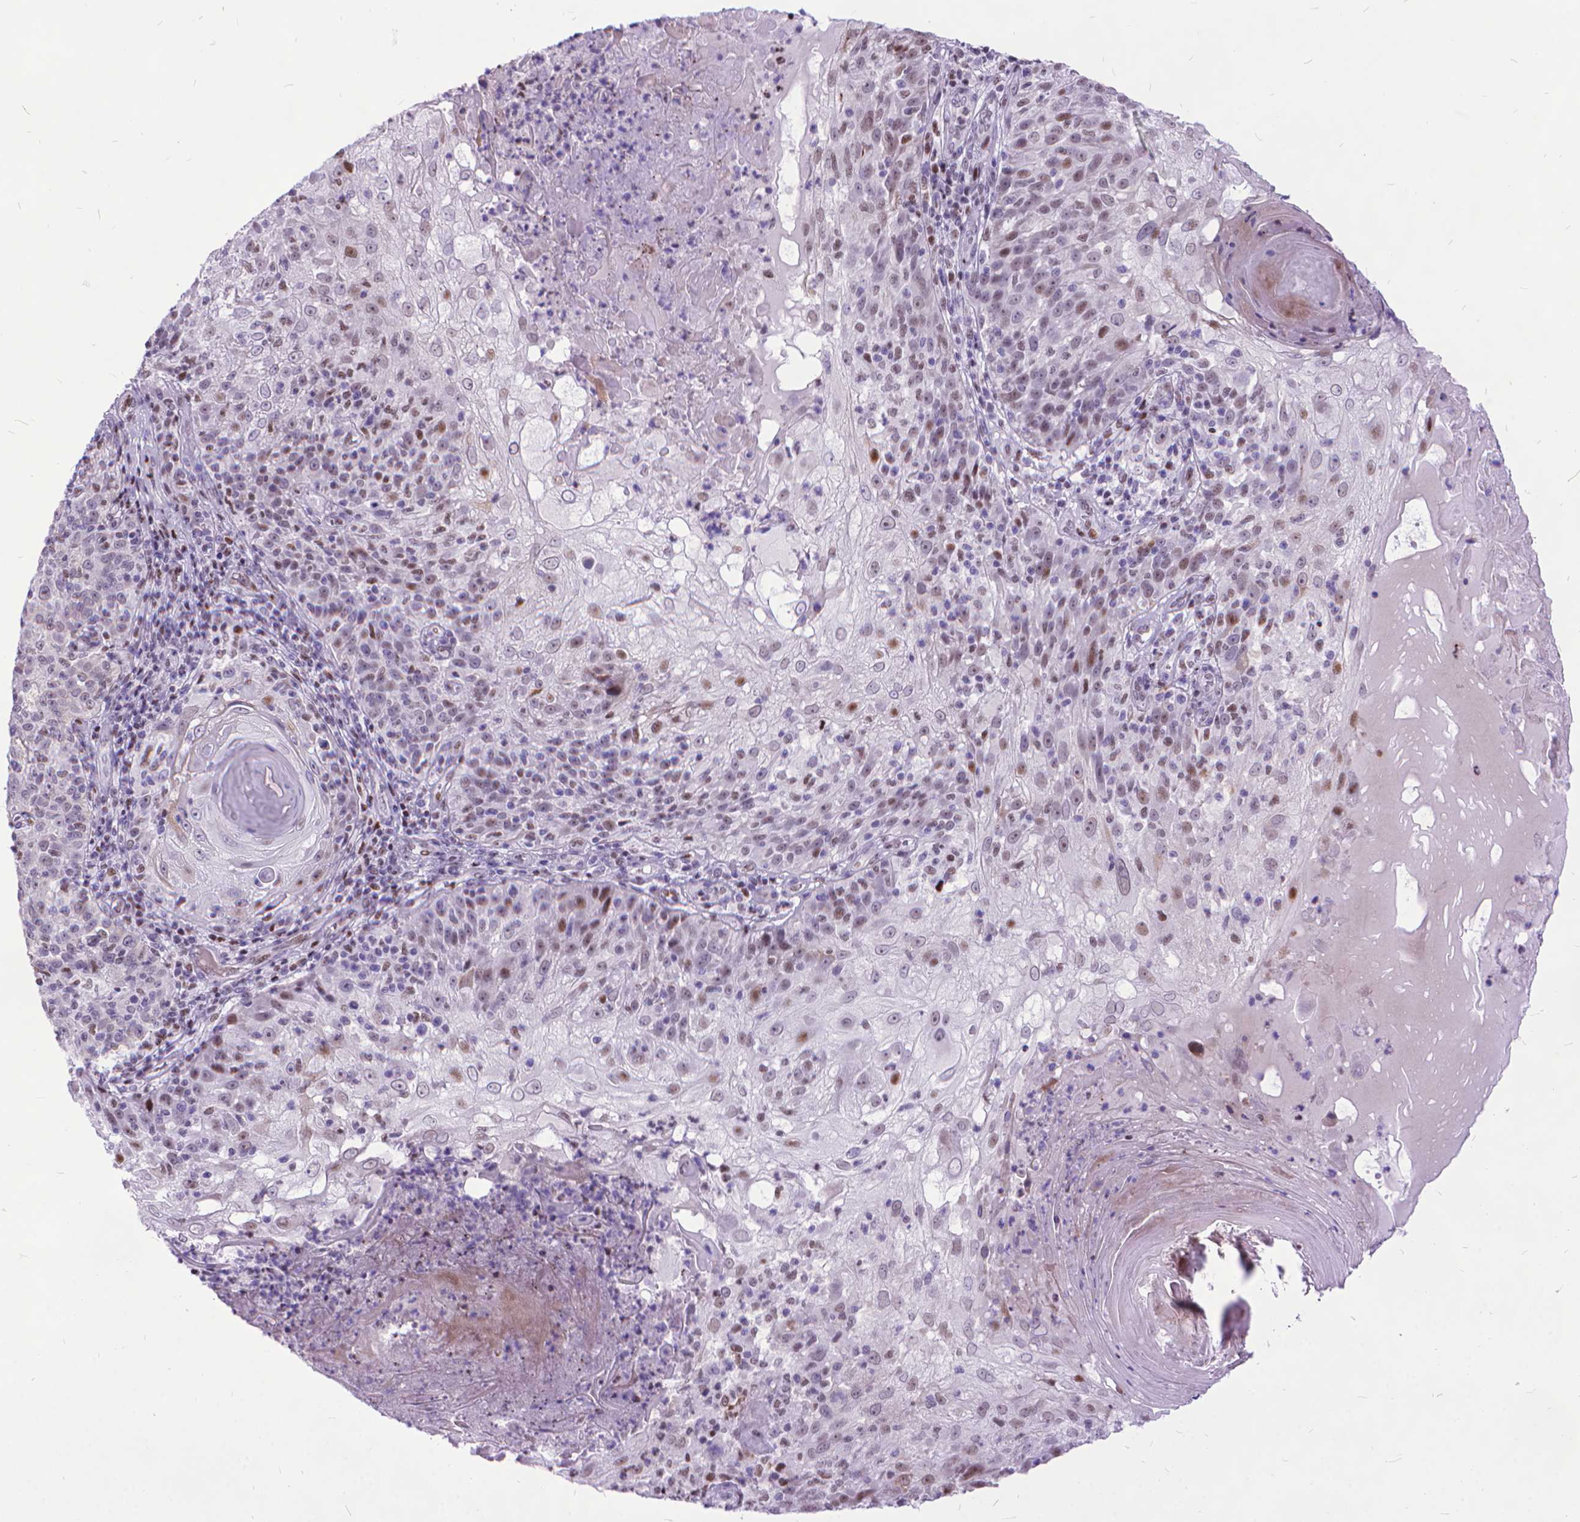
{"staining": {"intensity": "moderate", "quantity": "25%-75%", "location": "nuclear"}, "tissue": "skin cancer", "cell_type": "Tumor cells", "image_type": "cancer", "snomed": [{"axis": "morphology", "description": "Normal tissue, NOS"}, {"axis": "morphology", "description": "Squamous cell carcinoma, NOS"}, {"axis": "topography", "description": "Skin"}], "caption": "Human skin squamous cell carcinoma stained with a brown dye shows moderate nuclear positive expression in approximately 25%-75% of tumor cells.", "gene": "POLE4", "patient": {"sex": "female", "age": 83}}